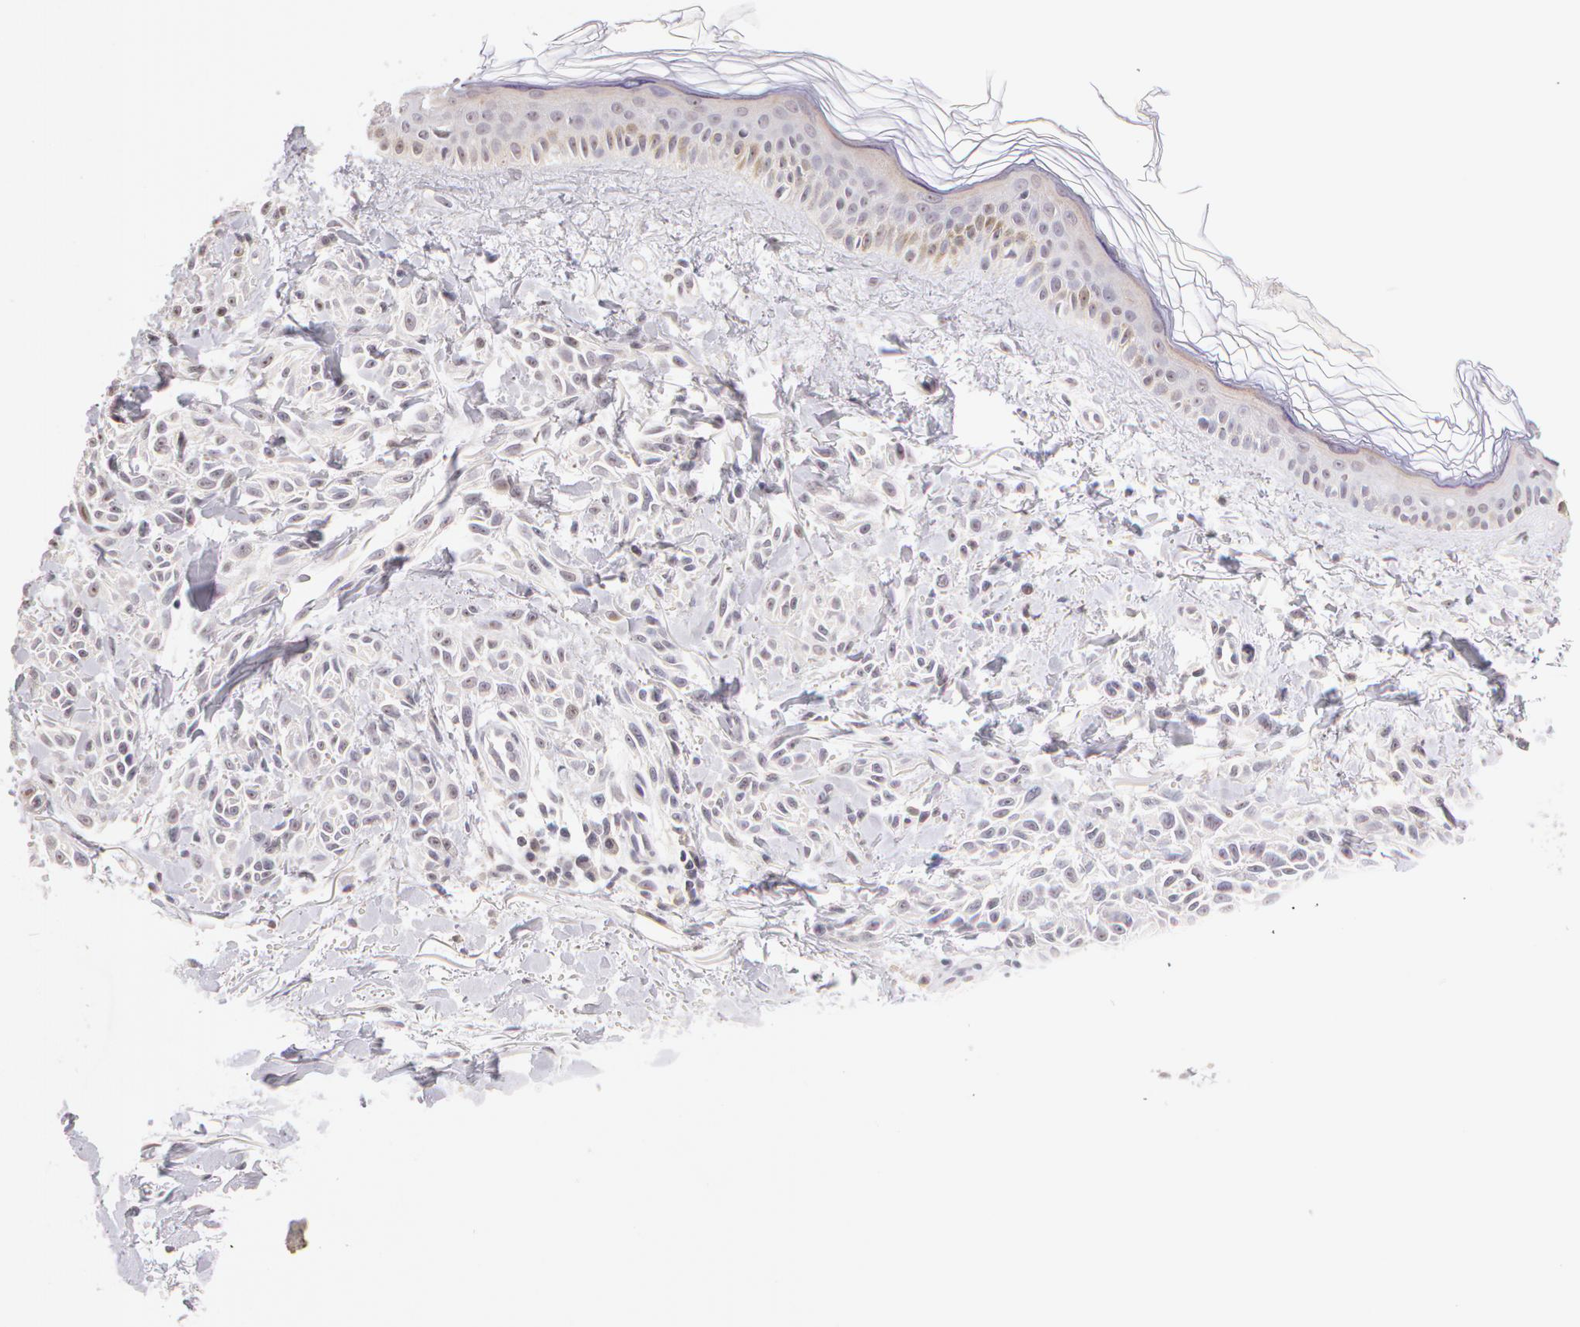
{"staining": {"intensity": "negative", "quantity": "none", "location": "none"}, "tissue": "melanoma", "cell_type": "Tumor cells", "image_type": "cancer", "snomed": [{"axis": "morphology", "description": "Malignant melanoma, NOS"}, {"axis": "topography", "description": "Skin"}], "caption": "IHC of malignant melanoma demonstrates no positivity in tumor cells. The staining was performed using DAB to visualize the protein expression in brown, while the nuclei were stained in blue with hematoxylin (Magnification: 20x).", "gene": "ZNF597", "patient": {"sex": "female", "age": 73}}